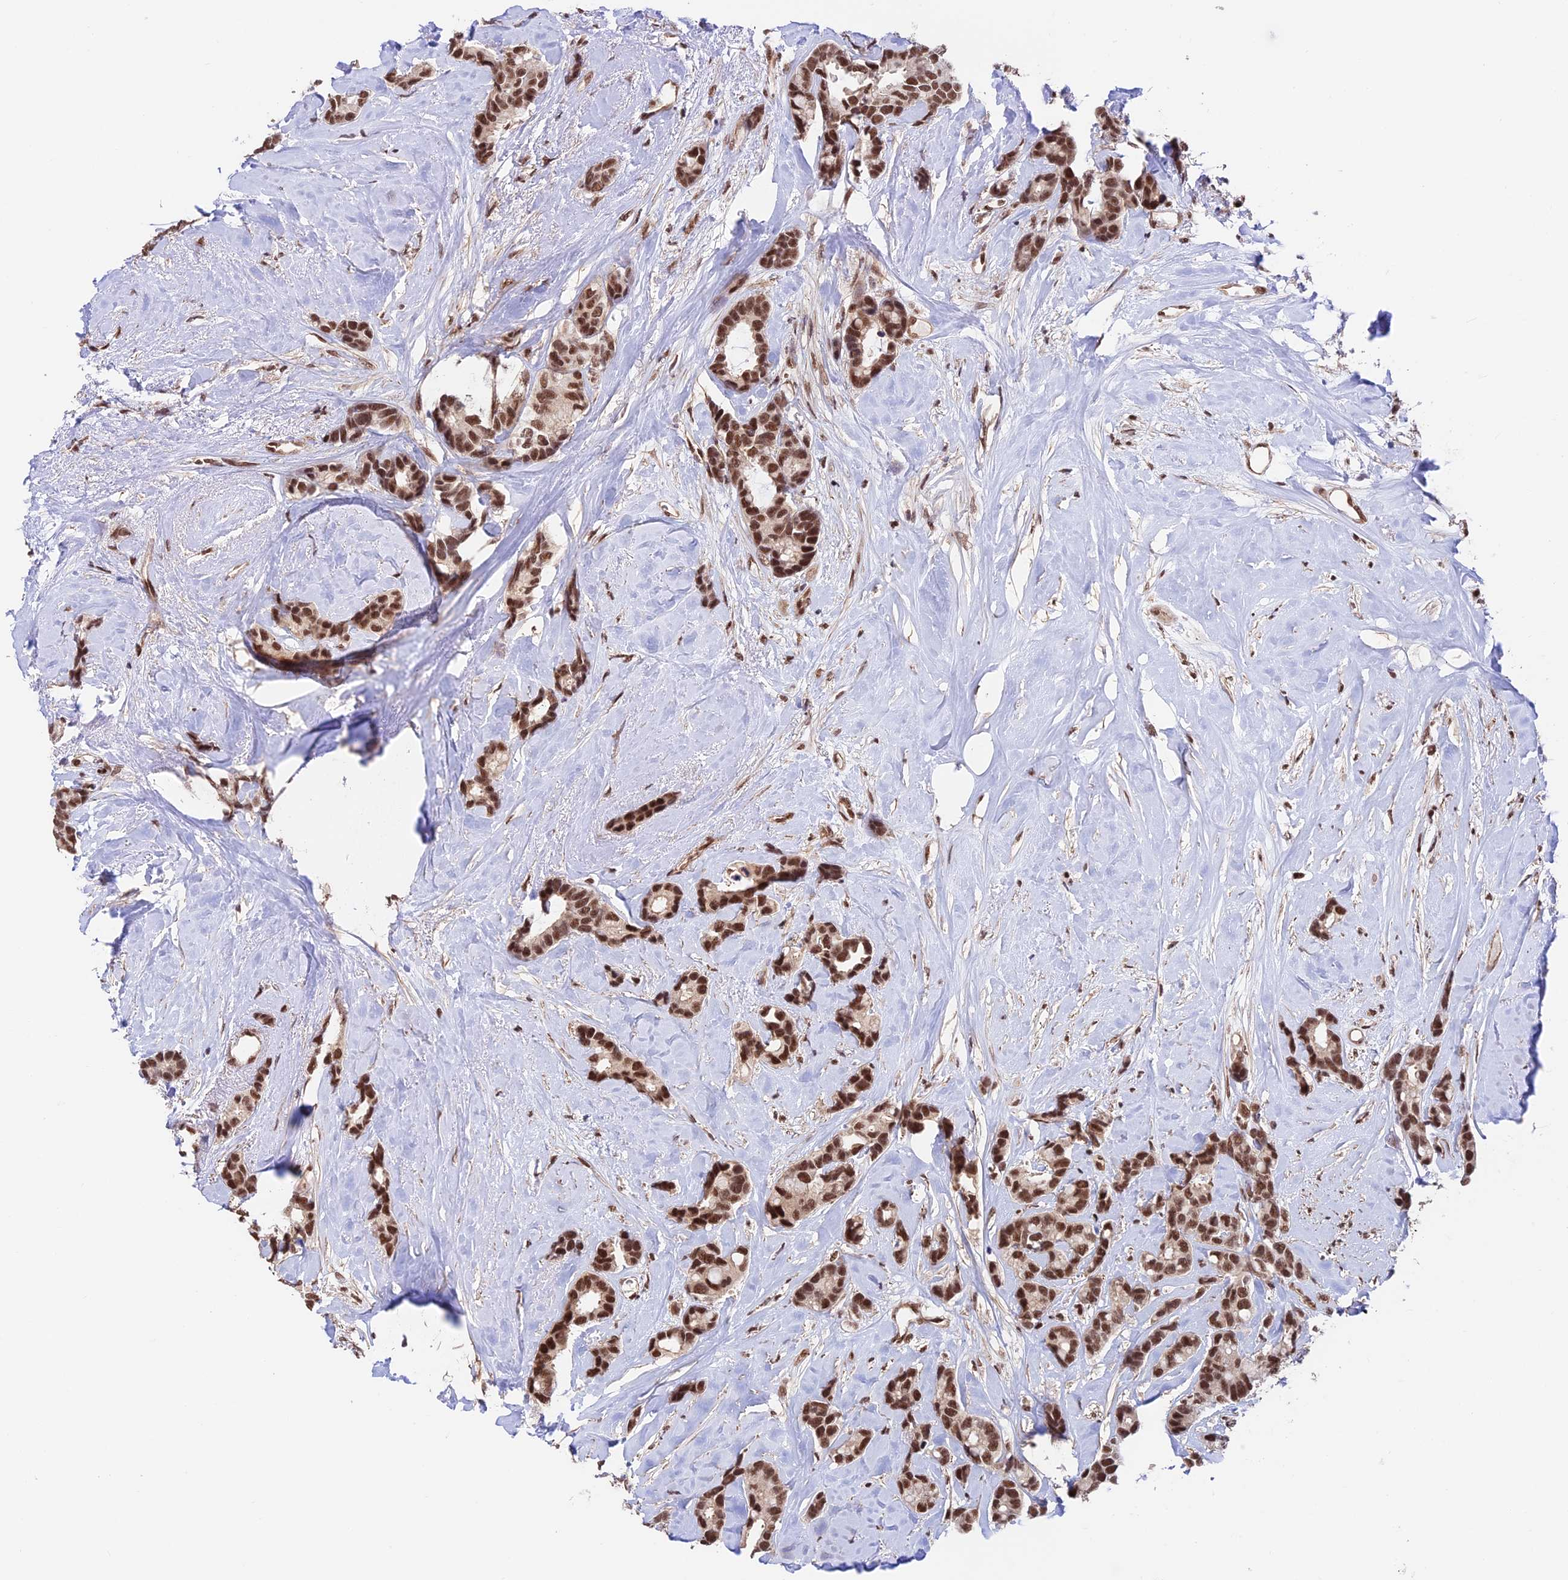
{"staining": {"intensity": "strong", "quantity": ">75%", "location": "nuclear"}, "tissue": "breast cancer", "cell_type": "Tumor cells", "image_type": "cancer", "snomed": [{"axis": "morphology", "description": "Duct carcinoma"}, {"axis": "topography", "description": "Breast"}], "caption": "Protein expression by immunohistochemistry exhibits strong nuclear staining in approximately >75% of tumor cells in breast intraductal carcinoma. Nuclei are stained in blue.", "gene": "RBM42", "patient": {"sex": "female", "age": 87}}